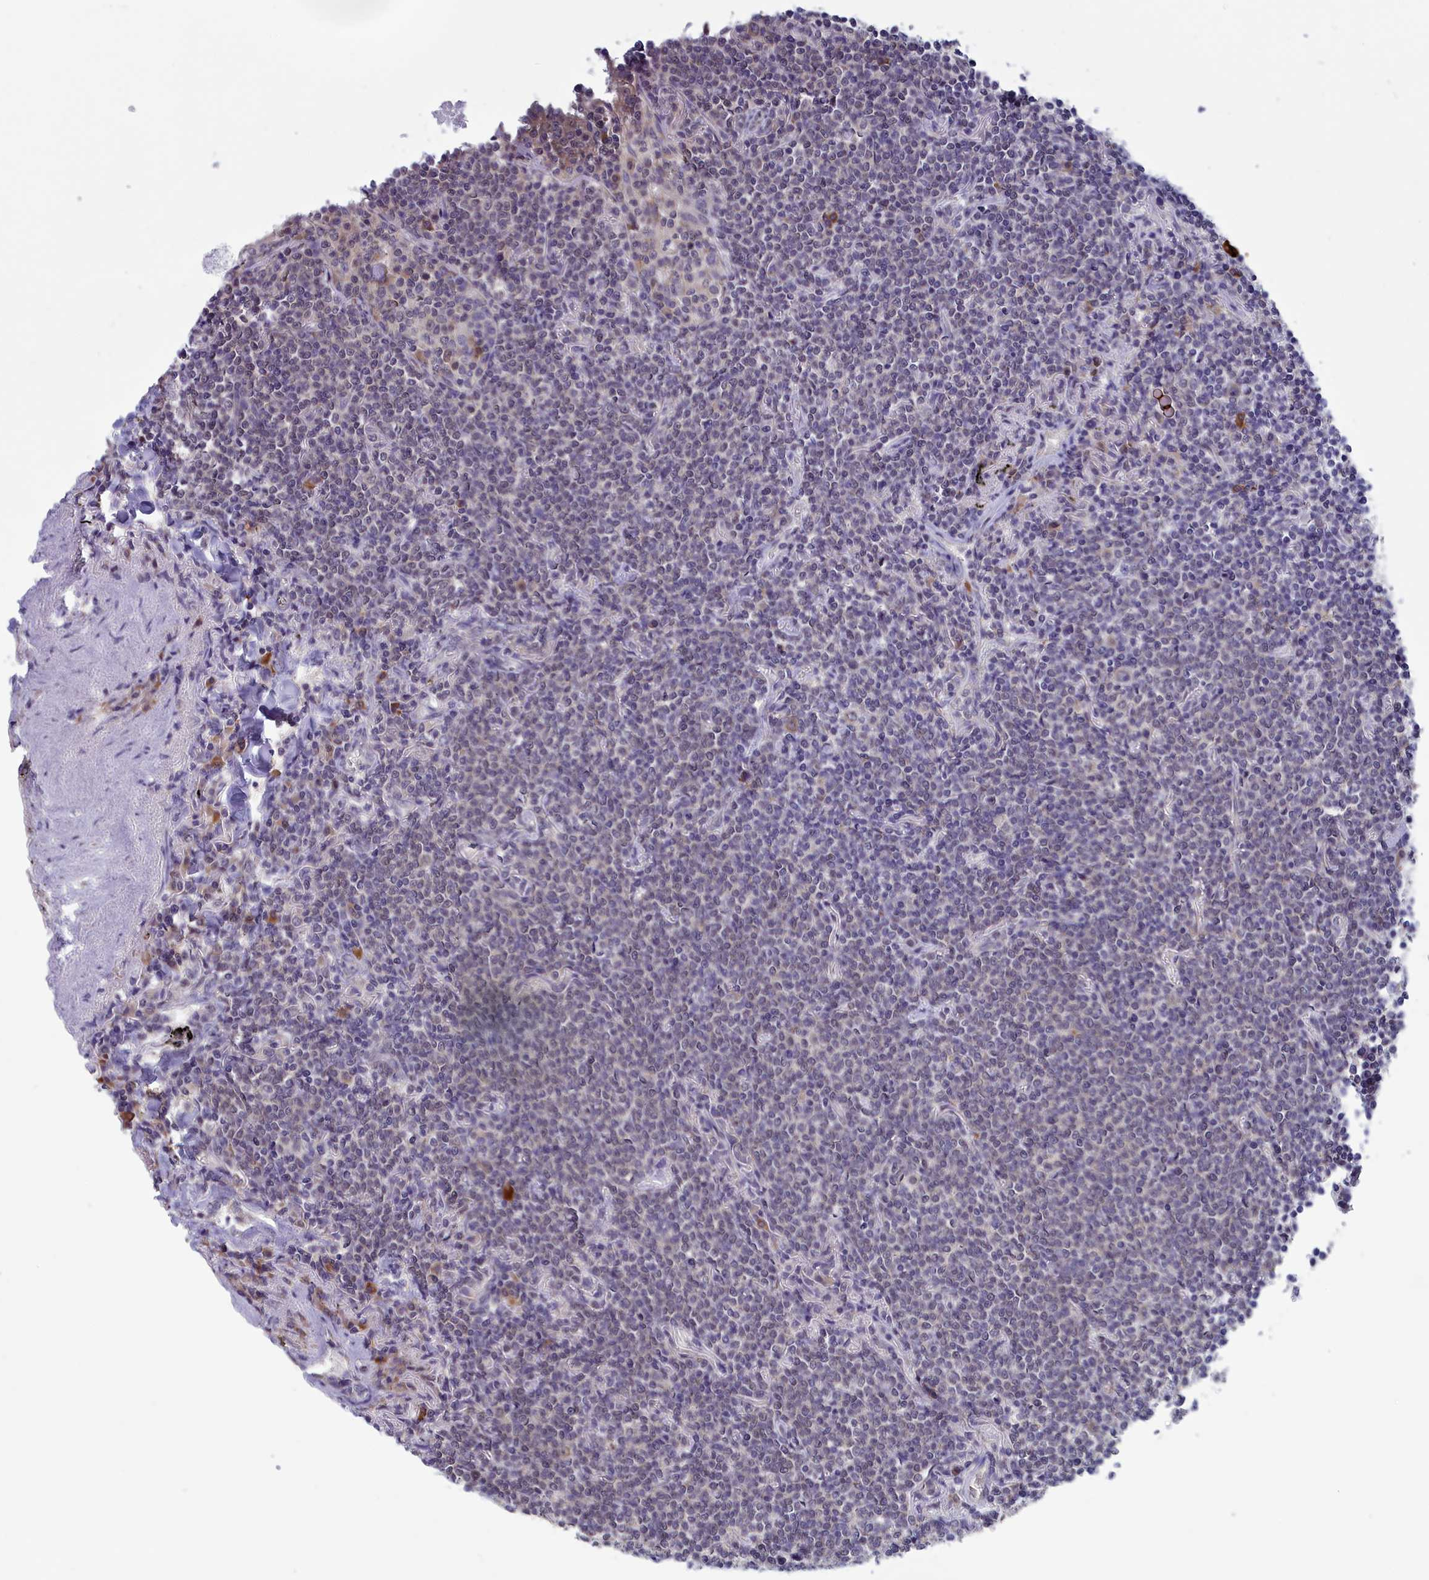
{"staining": {"intensity": "negative", "quantity": "none", "location": "none"}, "tissue": "lymphoma", "cell_type": "Tumor cells", "image_type": "cancer", "snomed": [{"axis": "morphology", "description": "Malignant lymphoma, non-Hodgkin's type, Low grade"}, {"axis": "topography", "description": "Lung"}], "caption": "High magnification brightfield microscopy of lymphoma stained with DAB (3,3'-diaminobenzidine) (brown) and counterstained with hematoxylin (blue): tumor cells show no significant expression.", "gene": "MRI1", "patient": {"sex": "female", "age": 71}}